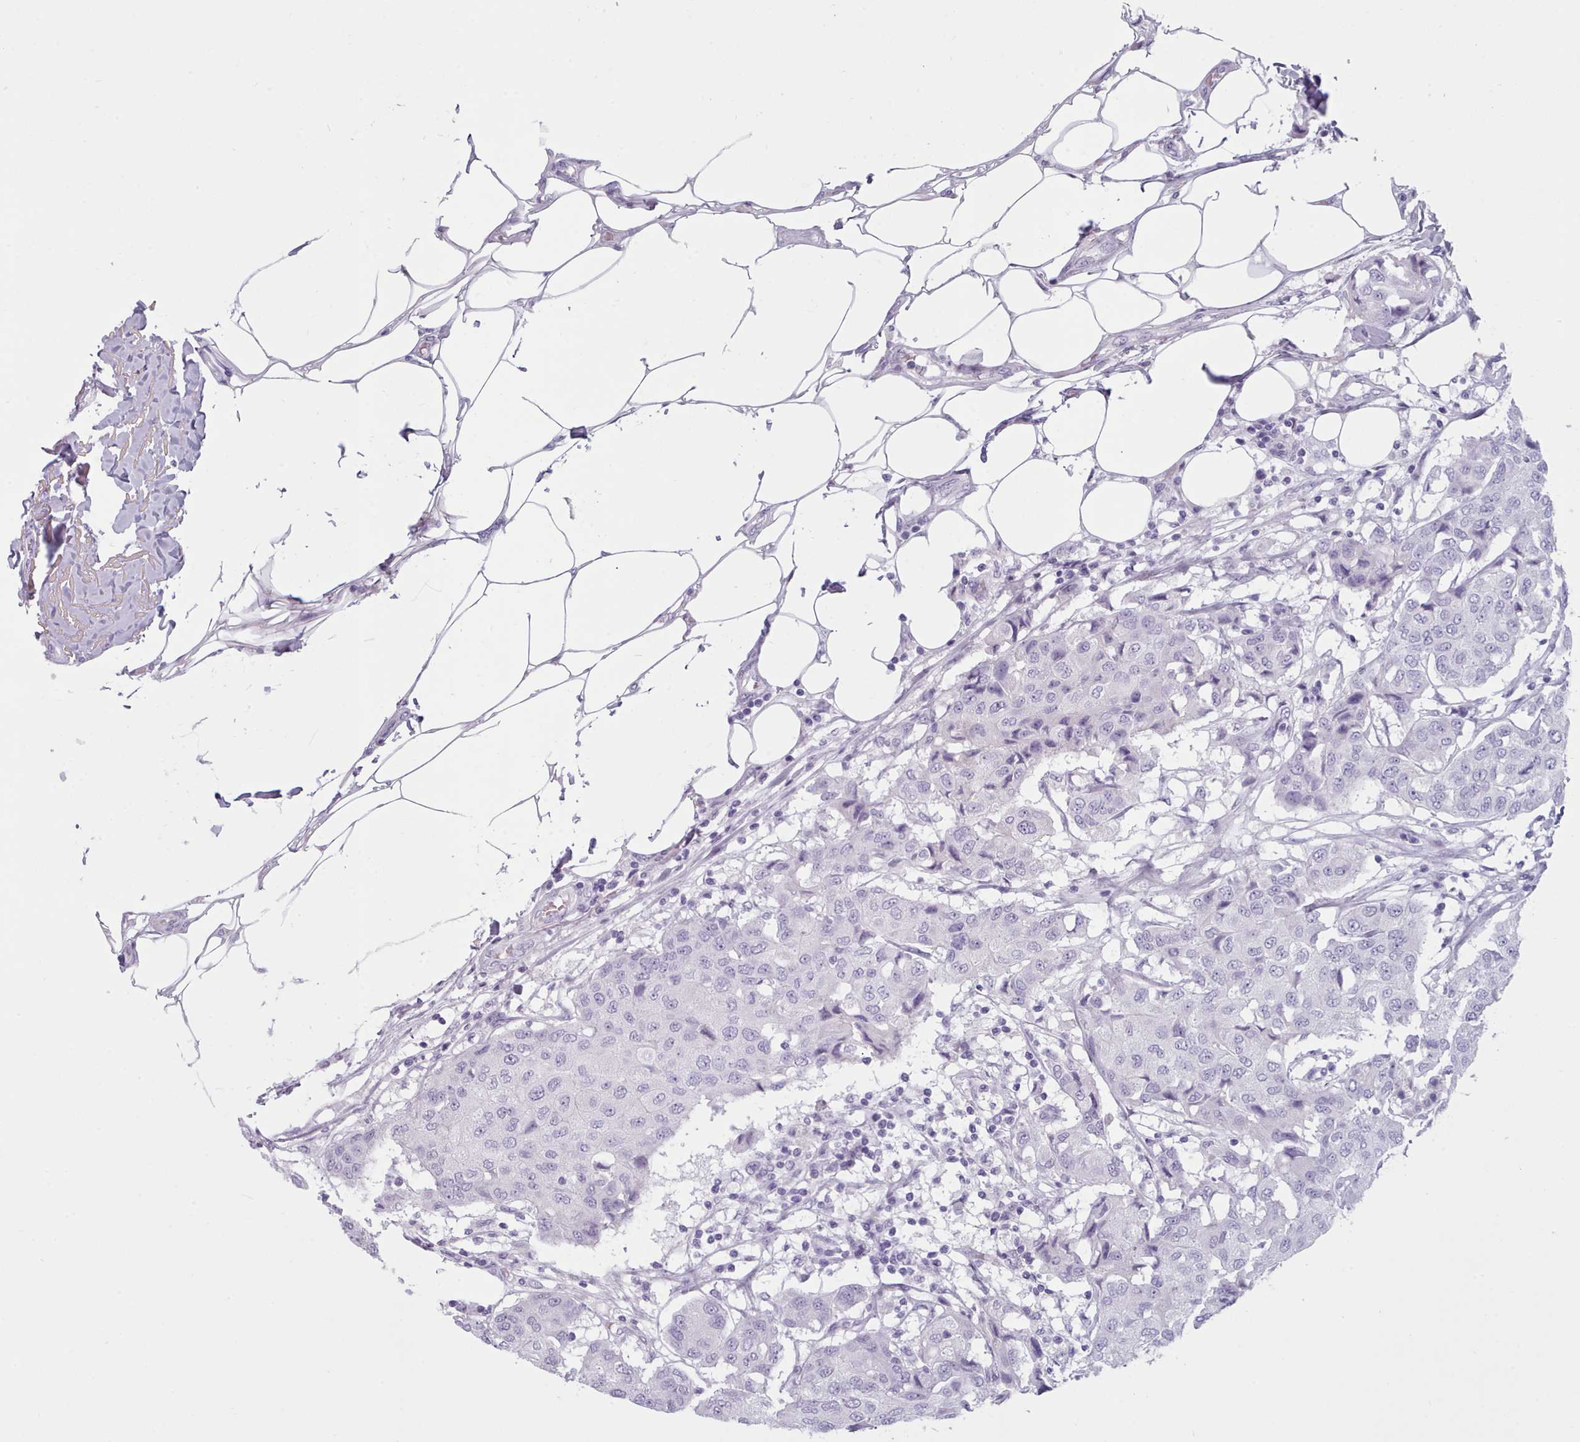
{"staining": {"intensity": "negative", "quantity": "none", "location": "none"}, "tissue": "breast cancer", "cell_type": "Tumor cells", "image_type": "cancer", "snomed": [{"axis": "morphology", "description": "Duct carcinoma"}, {"axis": "topography", "description": "Breast"}], "caption": "High magnification brightfield microscopy of breast cancer (infiltrating ductal carcinoma) stained with DAB (brown) and counterstained with hematoxylin (blue): tumor cells show no significant staining. The staining is performed using DAB brown chromogen with nuclei counter-stained in using hematoxylin.", "gene": "ZNF43", "patient": {"sex": "female", "age": 80}}